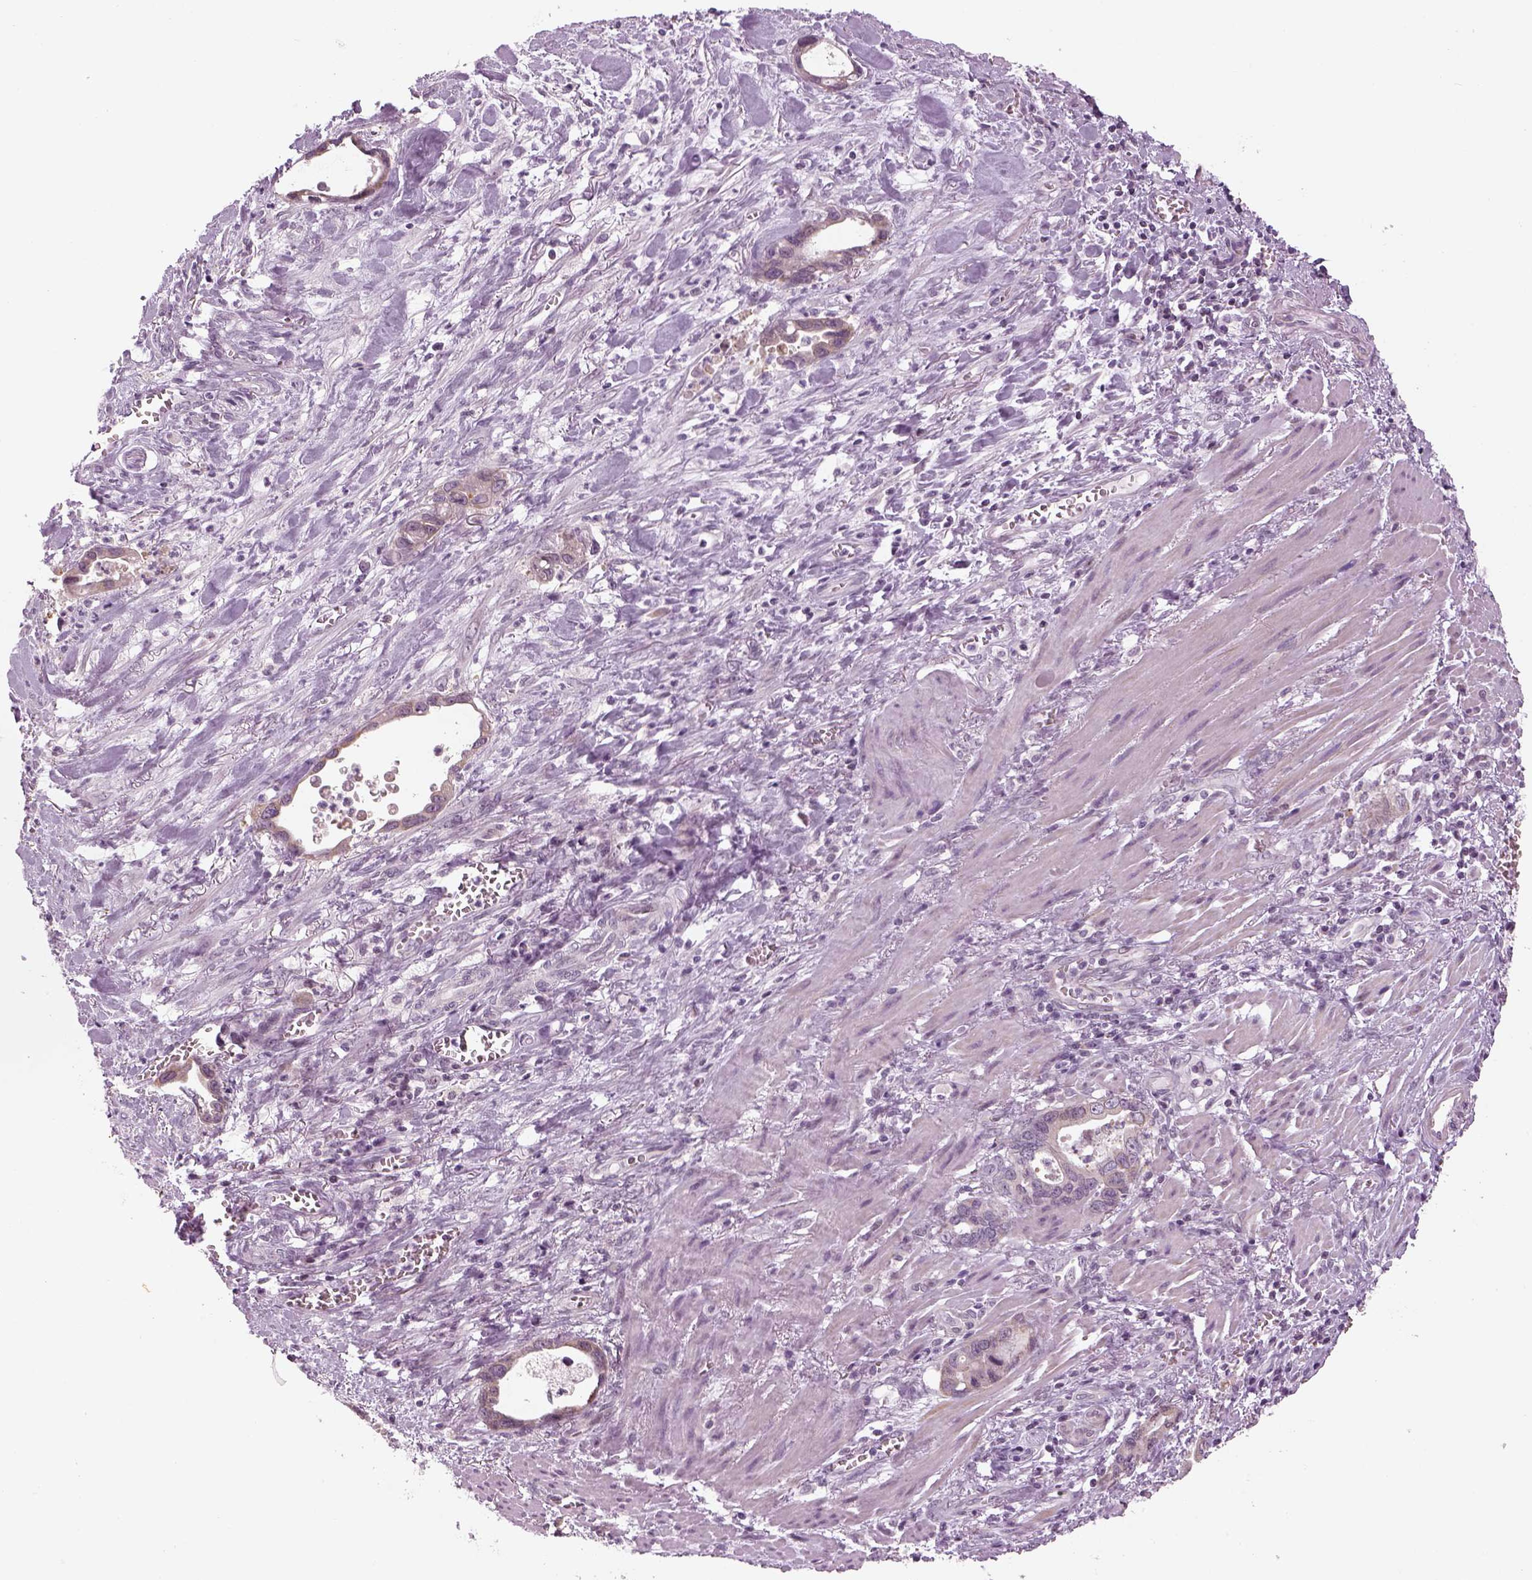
{"staining": {"intensity": "negative", "quantity": "none", "location": "none"}, "tissue": "stomach cancer", "cell_type": "Tumor cells", "image_type": "cancer", "snomed": [{"axis": "morphology", "description": "Normal tissue, NOS"}, {"axis": "morphology", "description": "Adenocarcinoma, NOS"}, {"axis": "topography", "description": "Esophagus"}, {"axis": "topography", "description": "Stomach, upper"}], "caption": "This histopathology image is of stomach adenocarcinoma stained with immunohistochemistry (IHC) to label a protein in brown with the nuclei are counter-stained blue. There is no expression in tumor cells.", "gene": "LRRIQ3", "patient": {"sex": "male", "age": 74}}